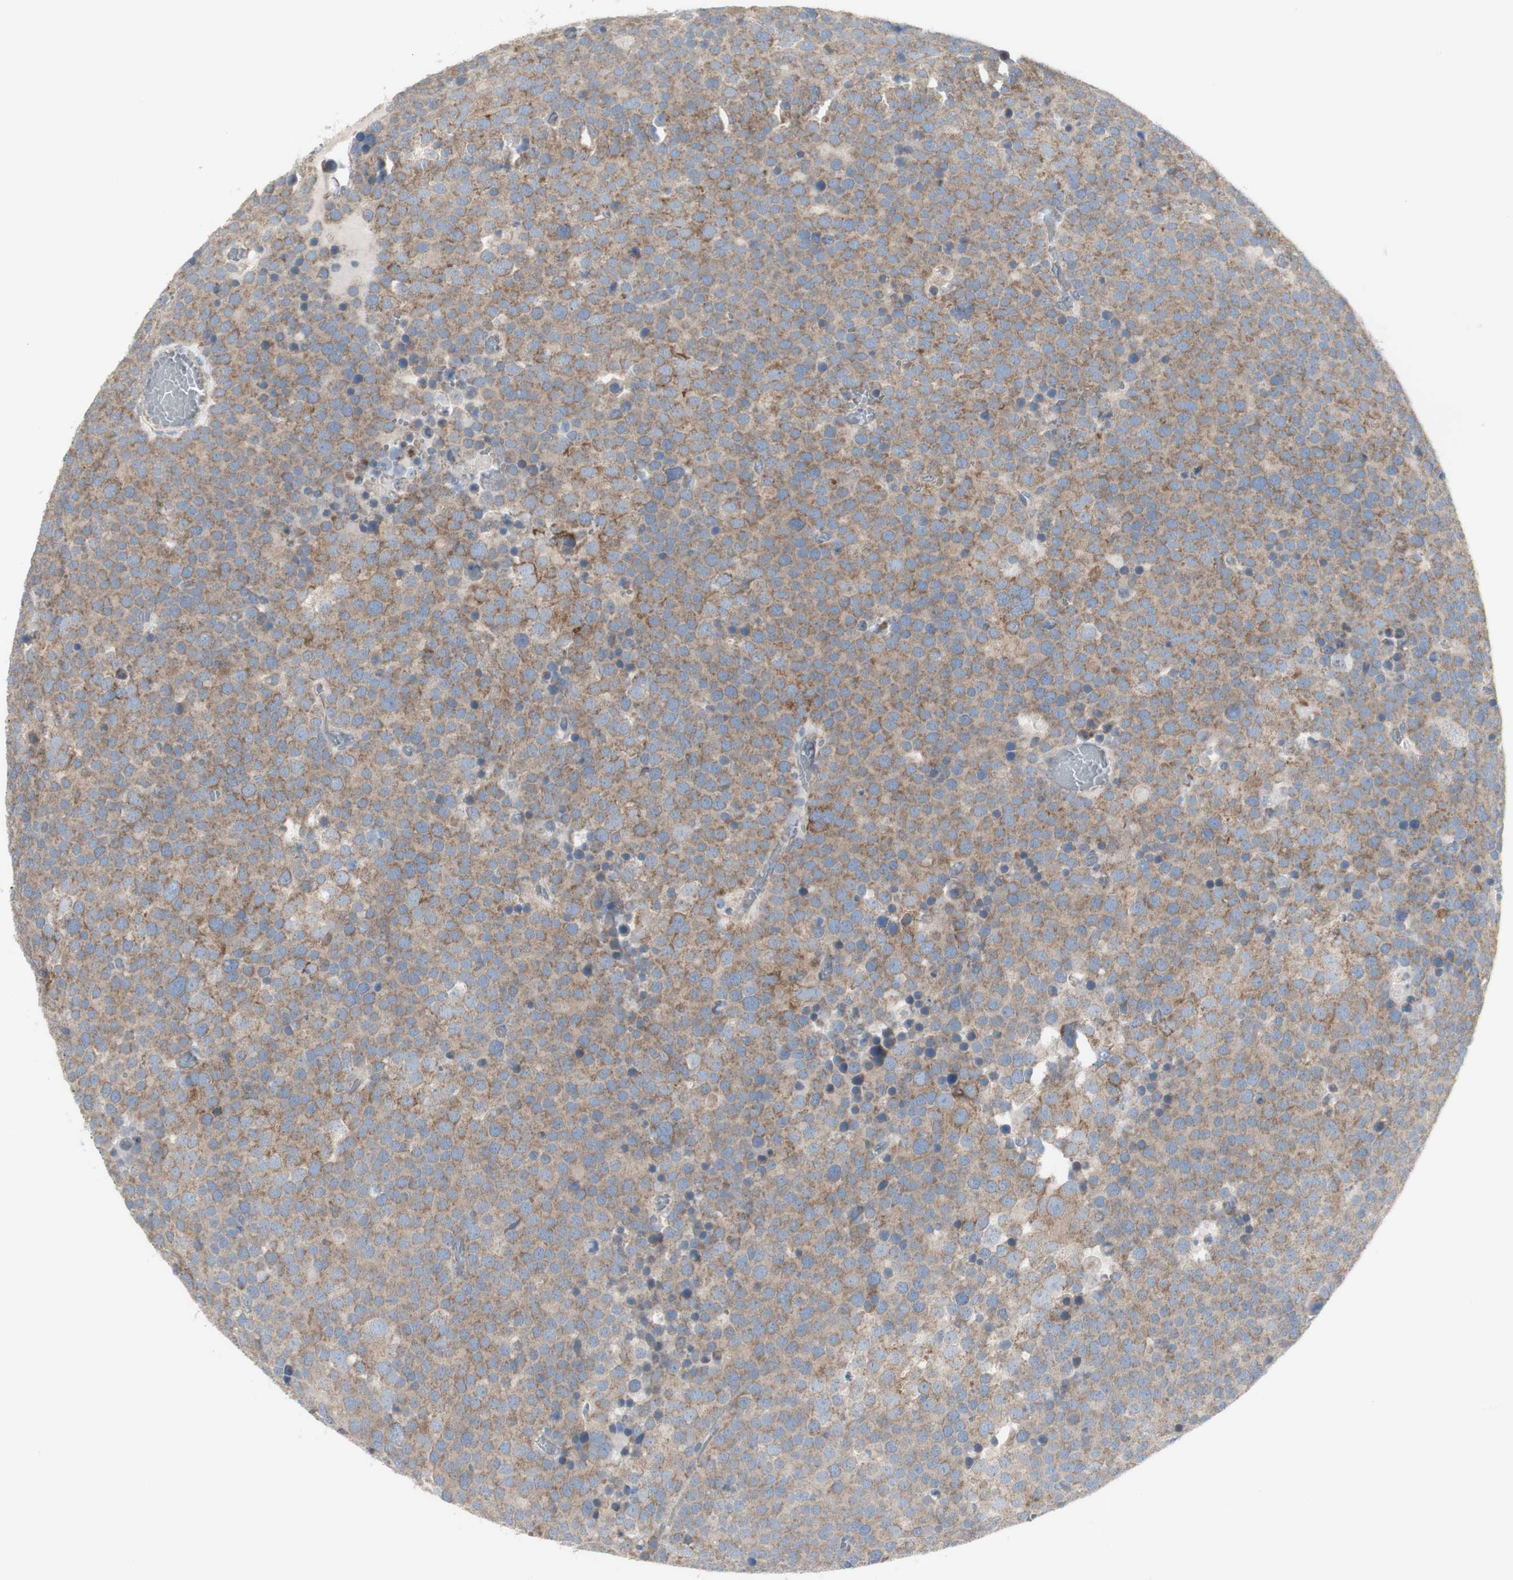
{"staining": {"intensity": "weak", "quantity": "25%-75%", "location": "cytoplasmic/membranous"}, "tissue": "testis cancer", "cell_type": "Tumor cells", "image_type": "cancer", "snomed": [{"axis": "morphology", "description": "Seminoma, NOS"}, {"axis": "topography", "description": "Testis"}], "caption": "Testis cancer stained with a brown dye reveals weak cytoplasmic/membranous positive positivity in about 25%-75% of tumor cells.", "gene": "C3orf52", "patient": {"sex": "male", "age": 71}}